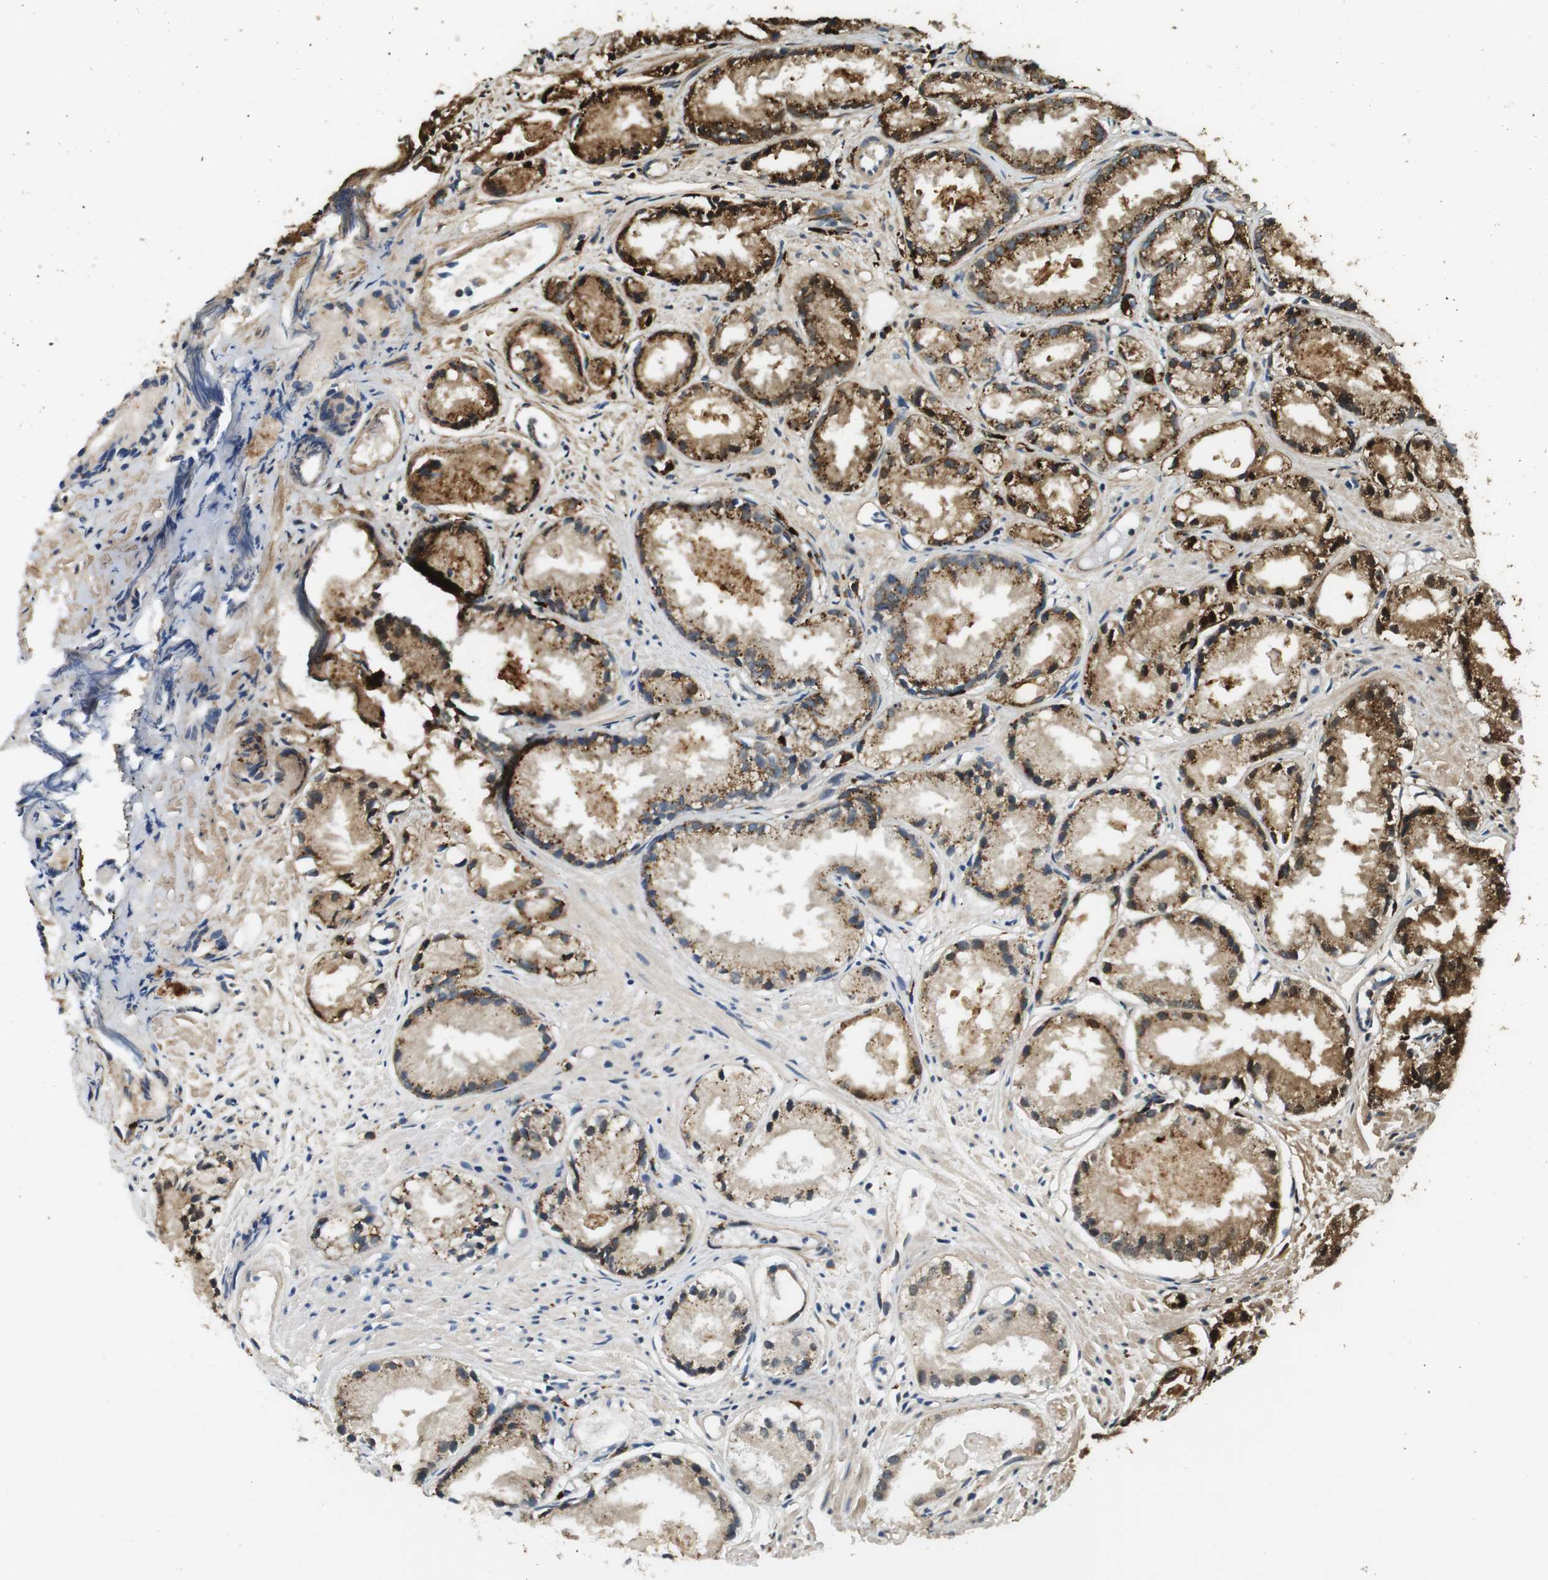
{"staining": {"intensity": "moderate", "quantity": ">75%", "location": "cytoplasmic/membranous"}, "tissue": "prostate cancer", "cell_type": "Tumor cells", "image_type": "cancer", "snomed": [{"axis": "morphology", "description": "Adenocarcinoma, Low grade"}, {"axis": "topography", "description": "Prostate"}], "caption": "Protein expression analysis of prostate low-grade adenocarcinoma displays moderate cytoplasmic/membranous staining in about >75% of tumor cells.", "gene": "TXNRD1", "patient": {"sex": "male", "age": 72}}